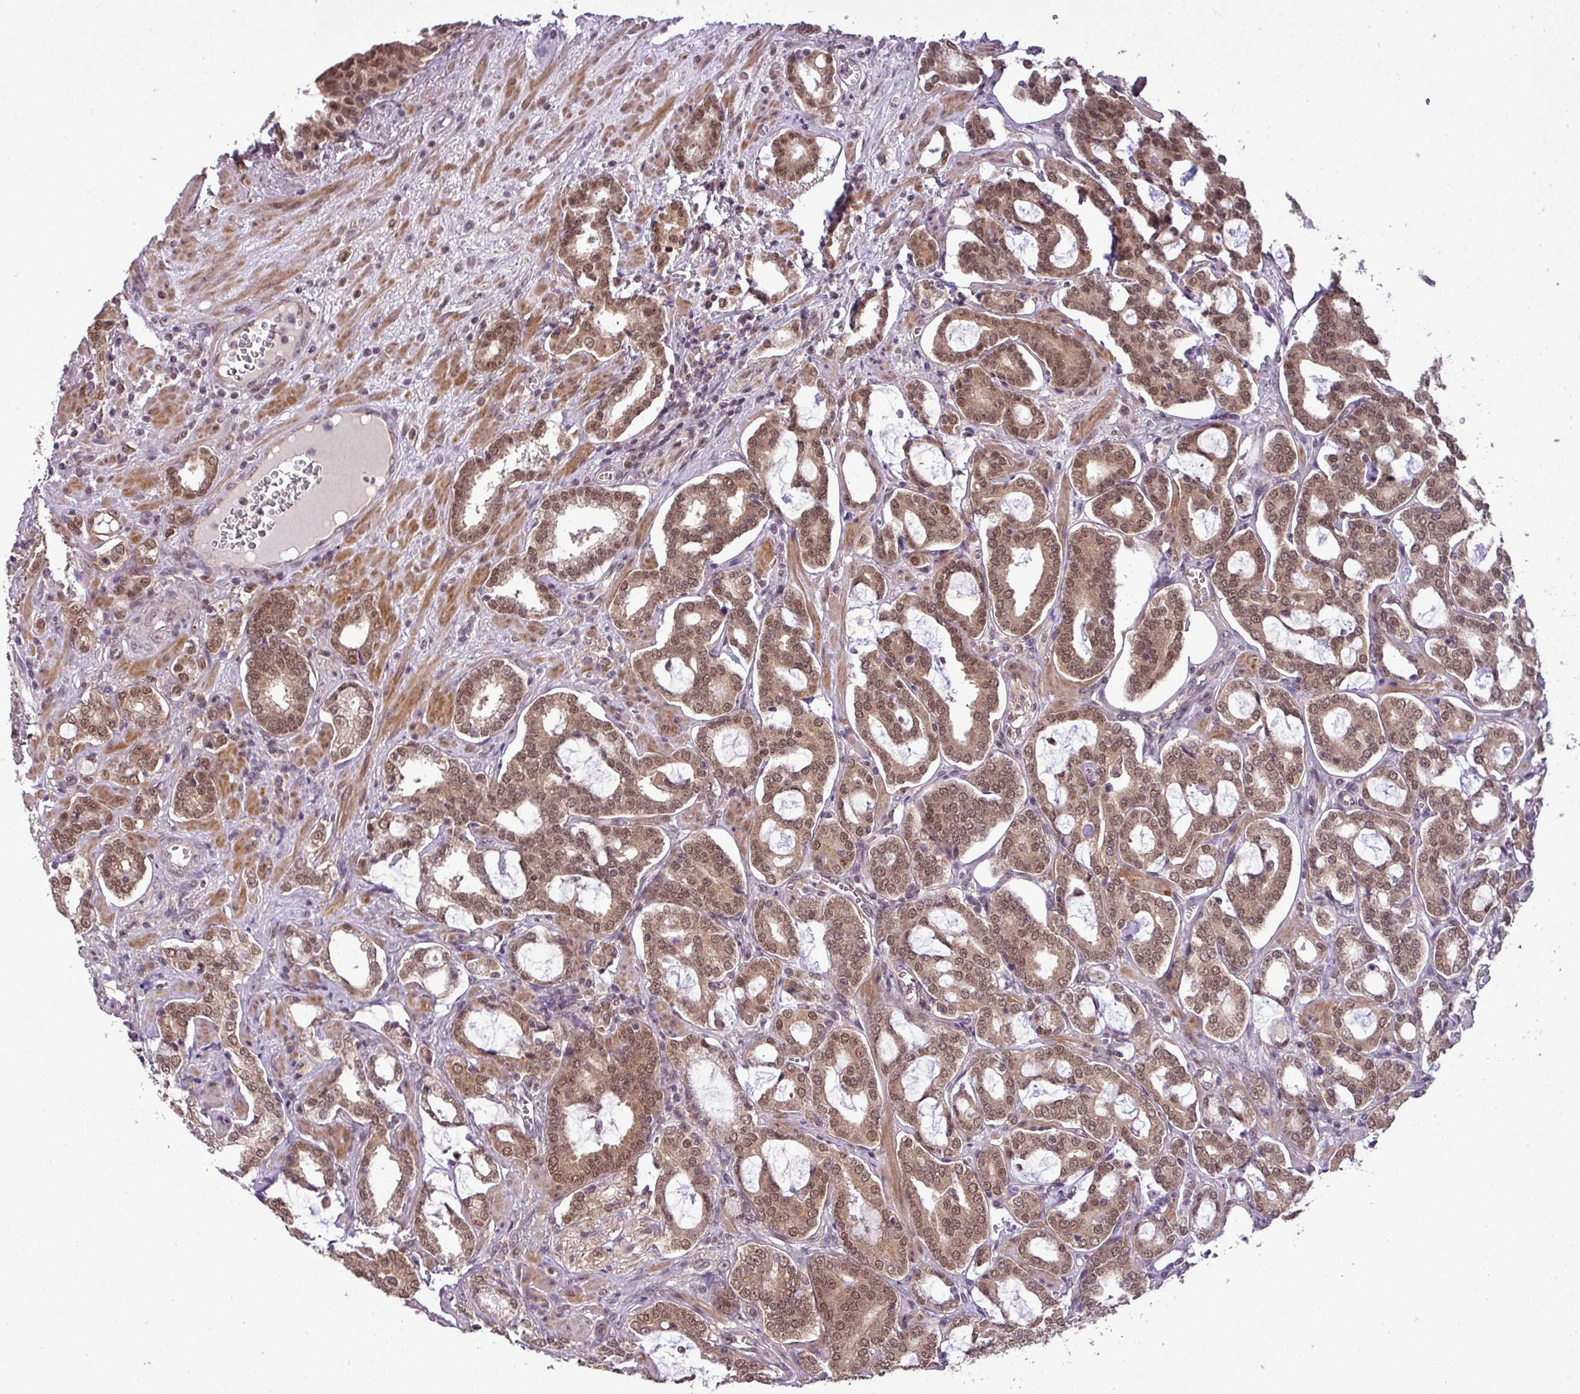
{"staining": {"intensity": "moderate", "quantity": ">75%", "location": "cytoplasmic/membranous,nuclear"}, "tissue": "prostate cancer", "cell_type": "Tumor cells", "image_type": "cancer", "snomed": [{"axis": "morphology", "description": "Adenocarcinoma, High grade"}, {"axis": "topography", "description": "Prostate and seminal vesicle, NOS"}], "caption": "The image demonstrates a brown stain indicating the presence of a protein in the cytoplasmic/membranous and nuclear of tumor cells in prostate adenocarcinoma (high-grade).", "gene": "MFHAS1", "patient": {"sex": "male", "age": 67}}